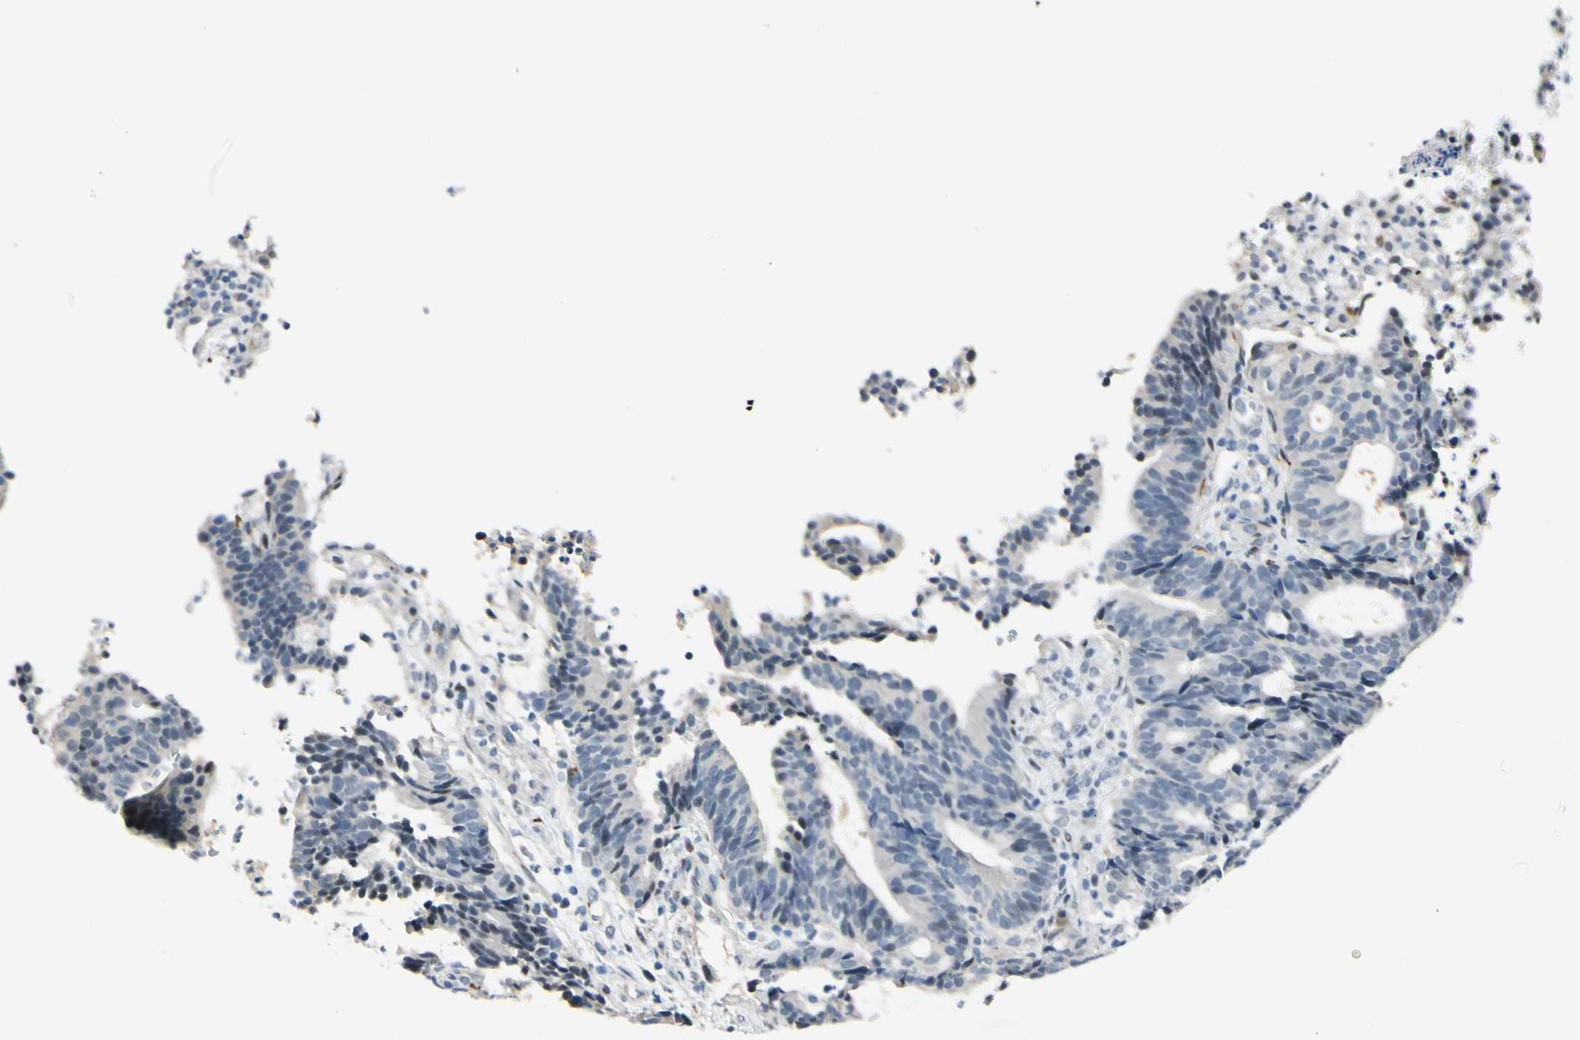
{"staining": {"intensity": "negative", "quantity": "none", "location": "none"}, "tissue": "endometrial cancer", "cell_type": "Tumor cells", "image_type": "cancer", "snomed": [{"axis": "morphology", "description": "Adenocarcinoma, NOS"}, {"axis": "topography", "description": "Uterus"}], "caption": "There is no significant positivity in tumor cells of endometrial cancer.", "gene": "B4GALNT1", "patient": {"sex": "female", "age": 83}}